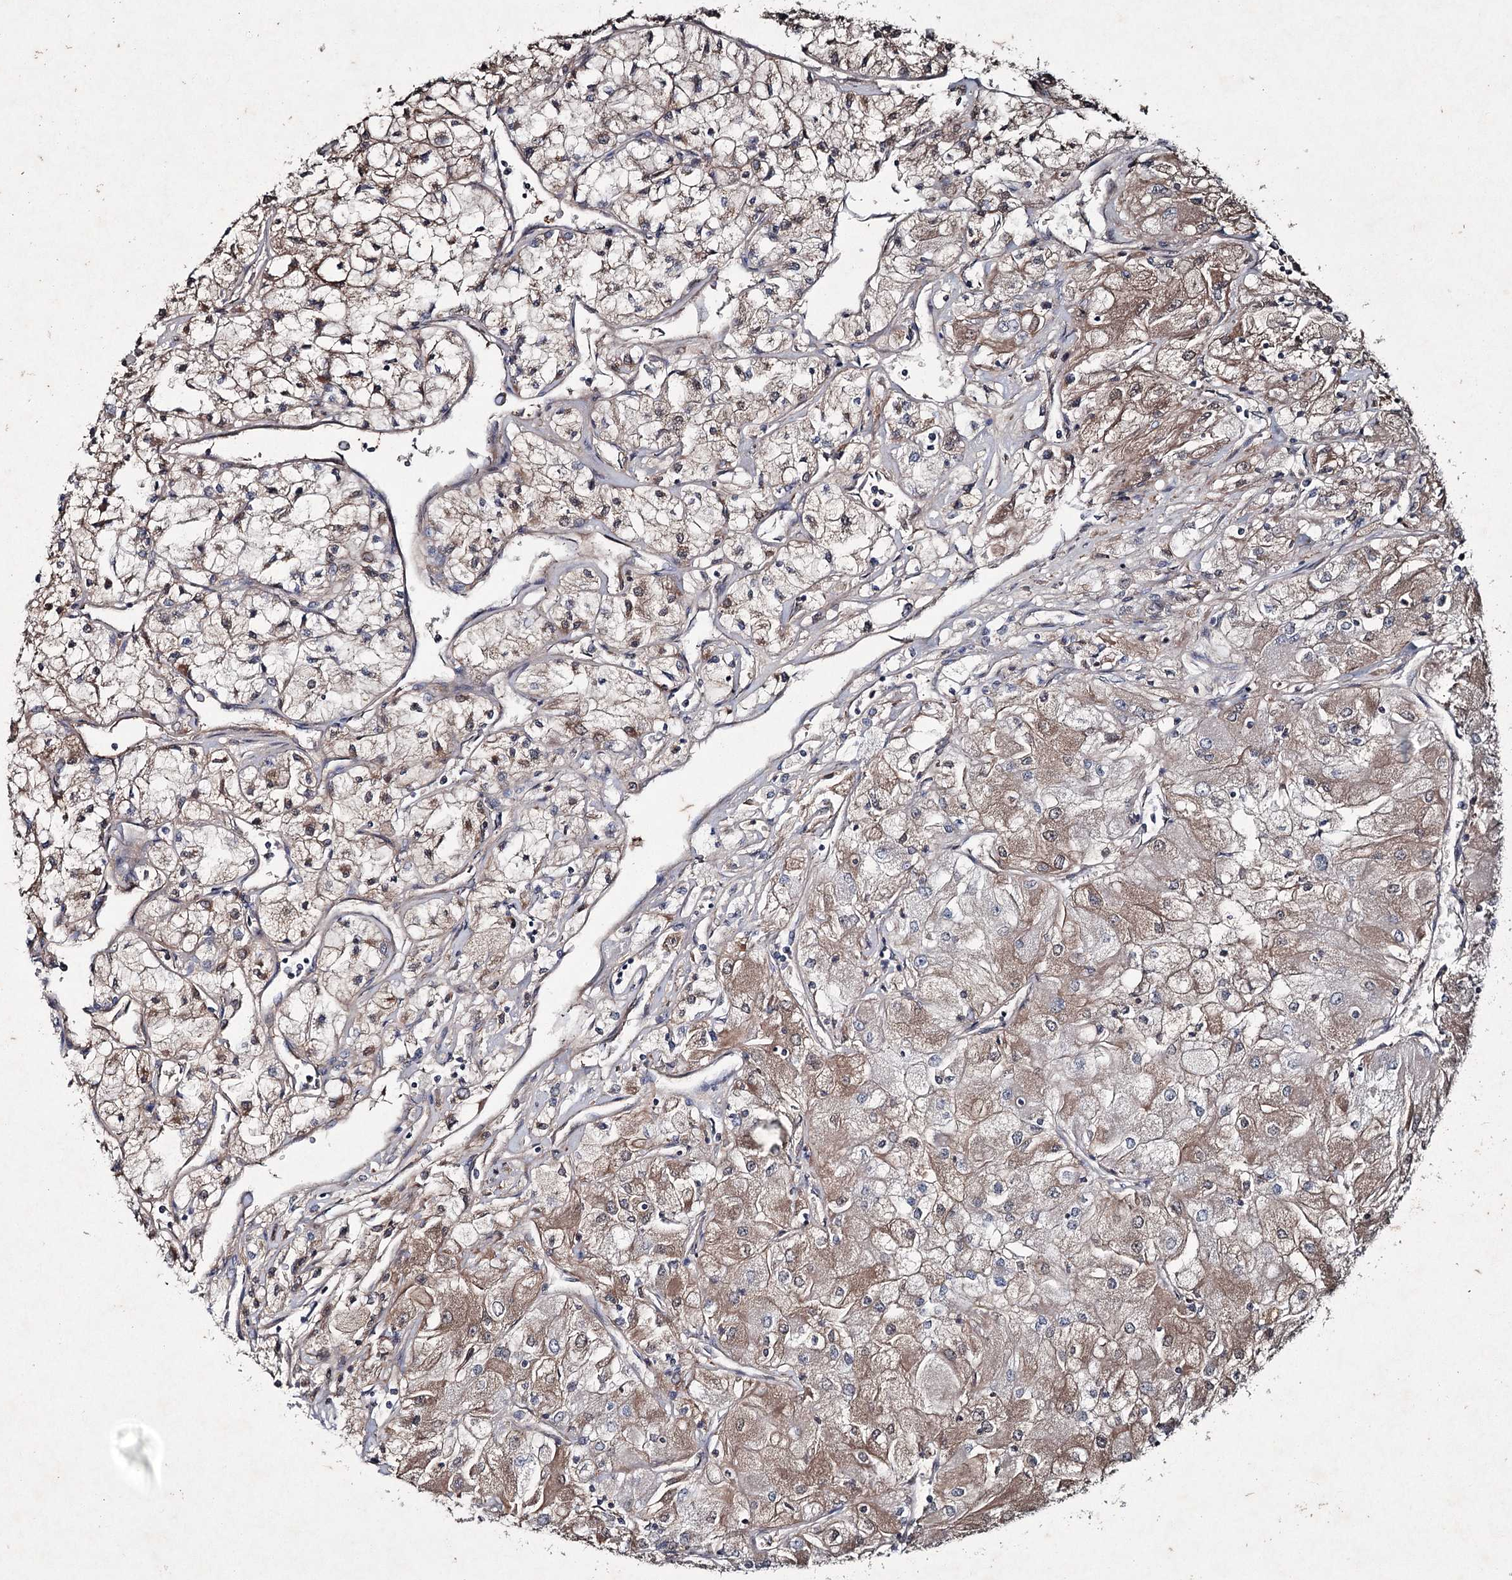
{"staining": {"intensity": "weak", "quantity": "25%-75%", "location": "cytoplasmic/membranous"}, "tissue": "renal cancer", "cell_type": "Tumor cells", "image_type": "cancer", "snomed": [{"axis": "morphology", "description": "Adenocarcinoma, NOS"}, {"axis": "topography", "description": "Kidney"}], "caption": "Adenocarcinoma (renal) stained with a protein marker reveals weak staining in tumor cells.", "gene": "PGLYRP2", "patient": {"sex": "male", "age": 80}}